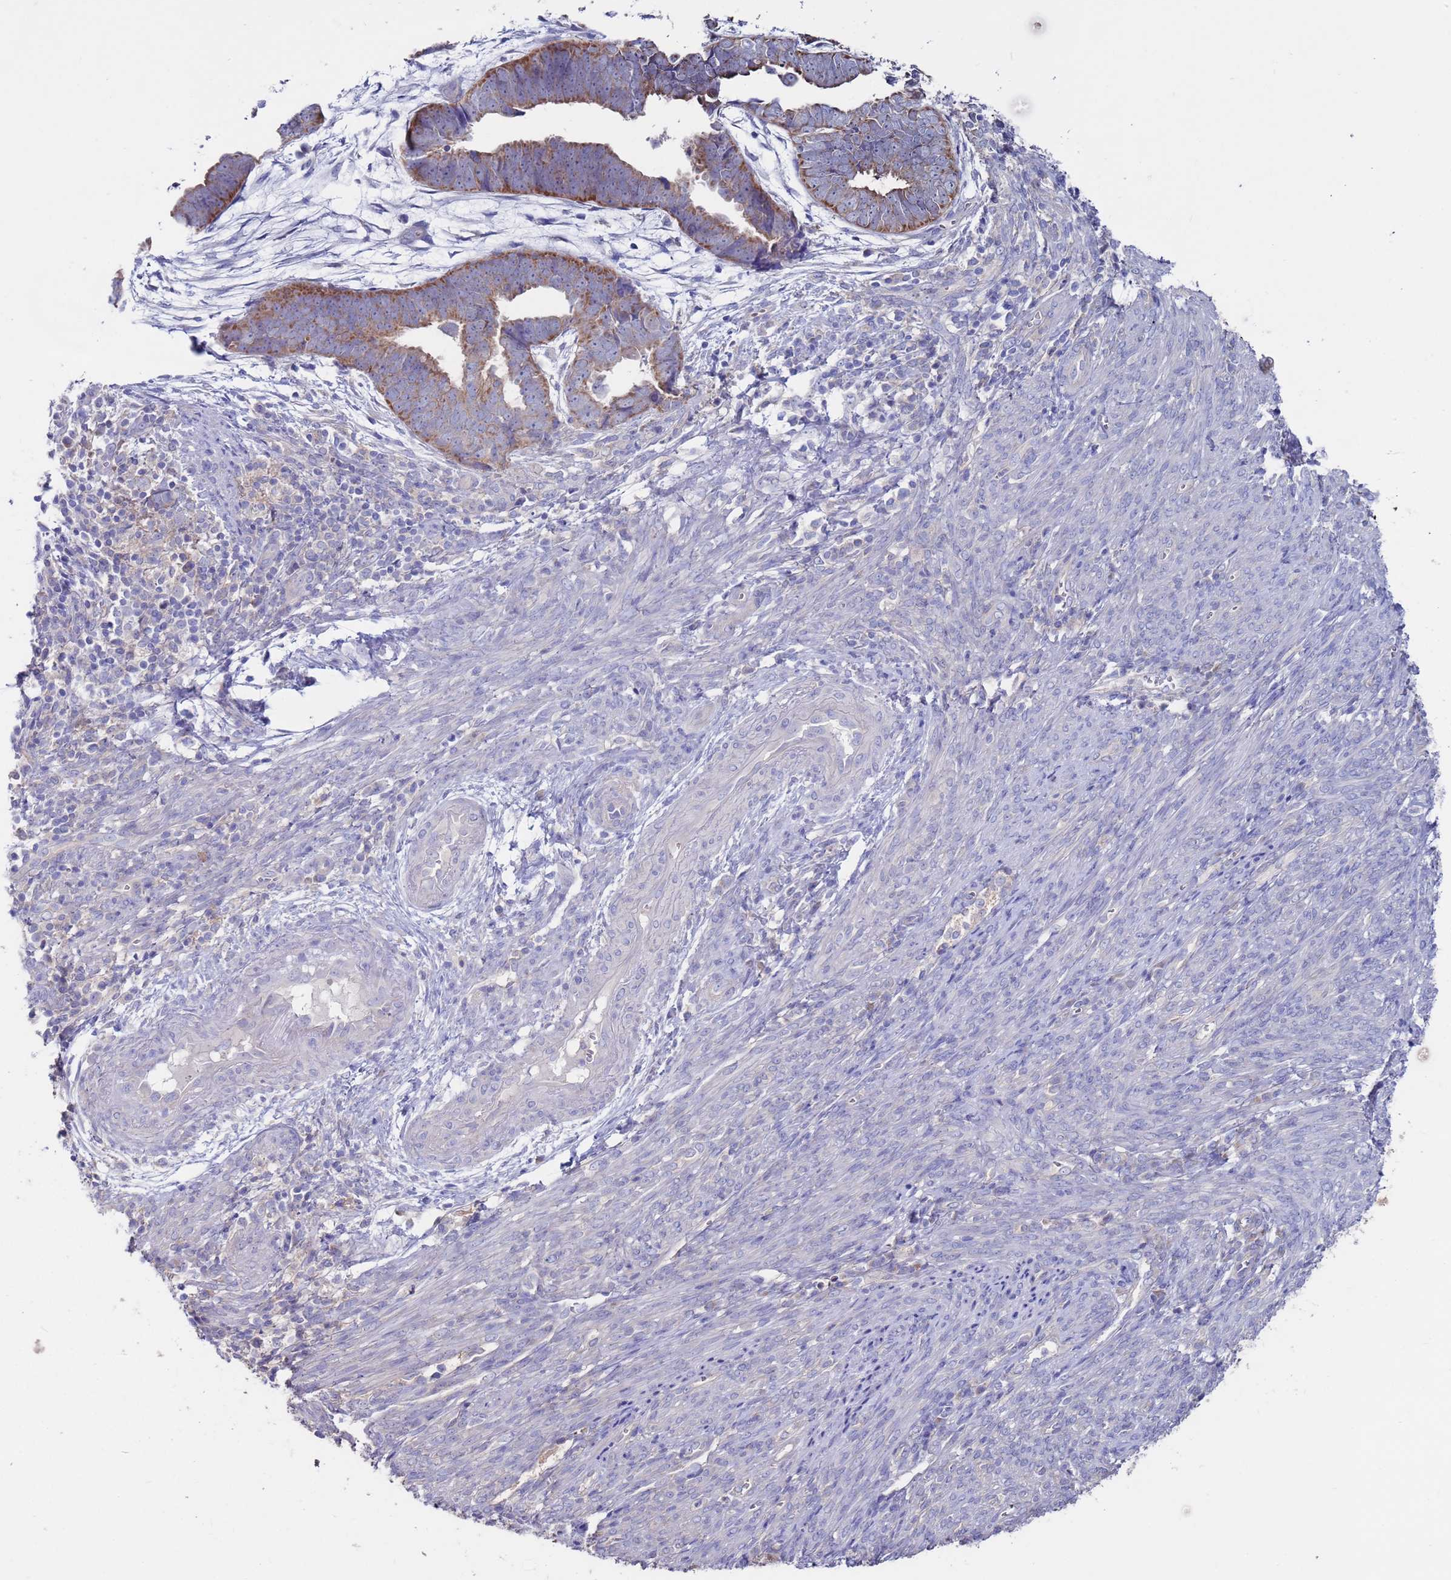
{"staining": {"intensity": "moderate", "quantity": "<25%", "location": "cytoplasmic/membranous"}, "tissue": "endometrial cancer", "cell_type": "Tumor cells", "image_type": "cancer", "snomed": [{"axis": "morphology", "description": "Adenocarcinoma, NOS"}, {"axis": "topography", "description": "Endometrium"}], "caption": "Immunohistochemistry image of neoplastic tissue: endometrial adenocarcinoma stained using immunohistochemistry displays low levels of moderate protein expression localized specifically in the cytoplasmic/membranous of tumor cells, appearing as a cytoplasmic/membranous brown color.", "gene": "KRTCAP3", "patient": {"sex": "female", "age": 75}}